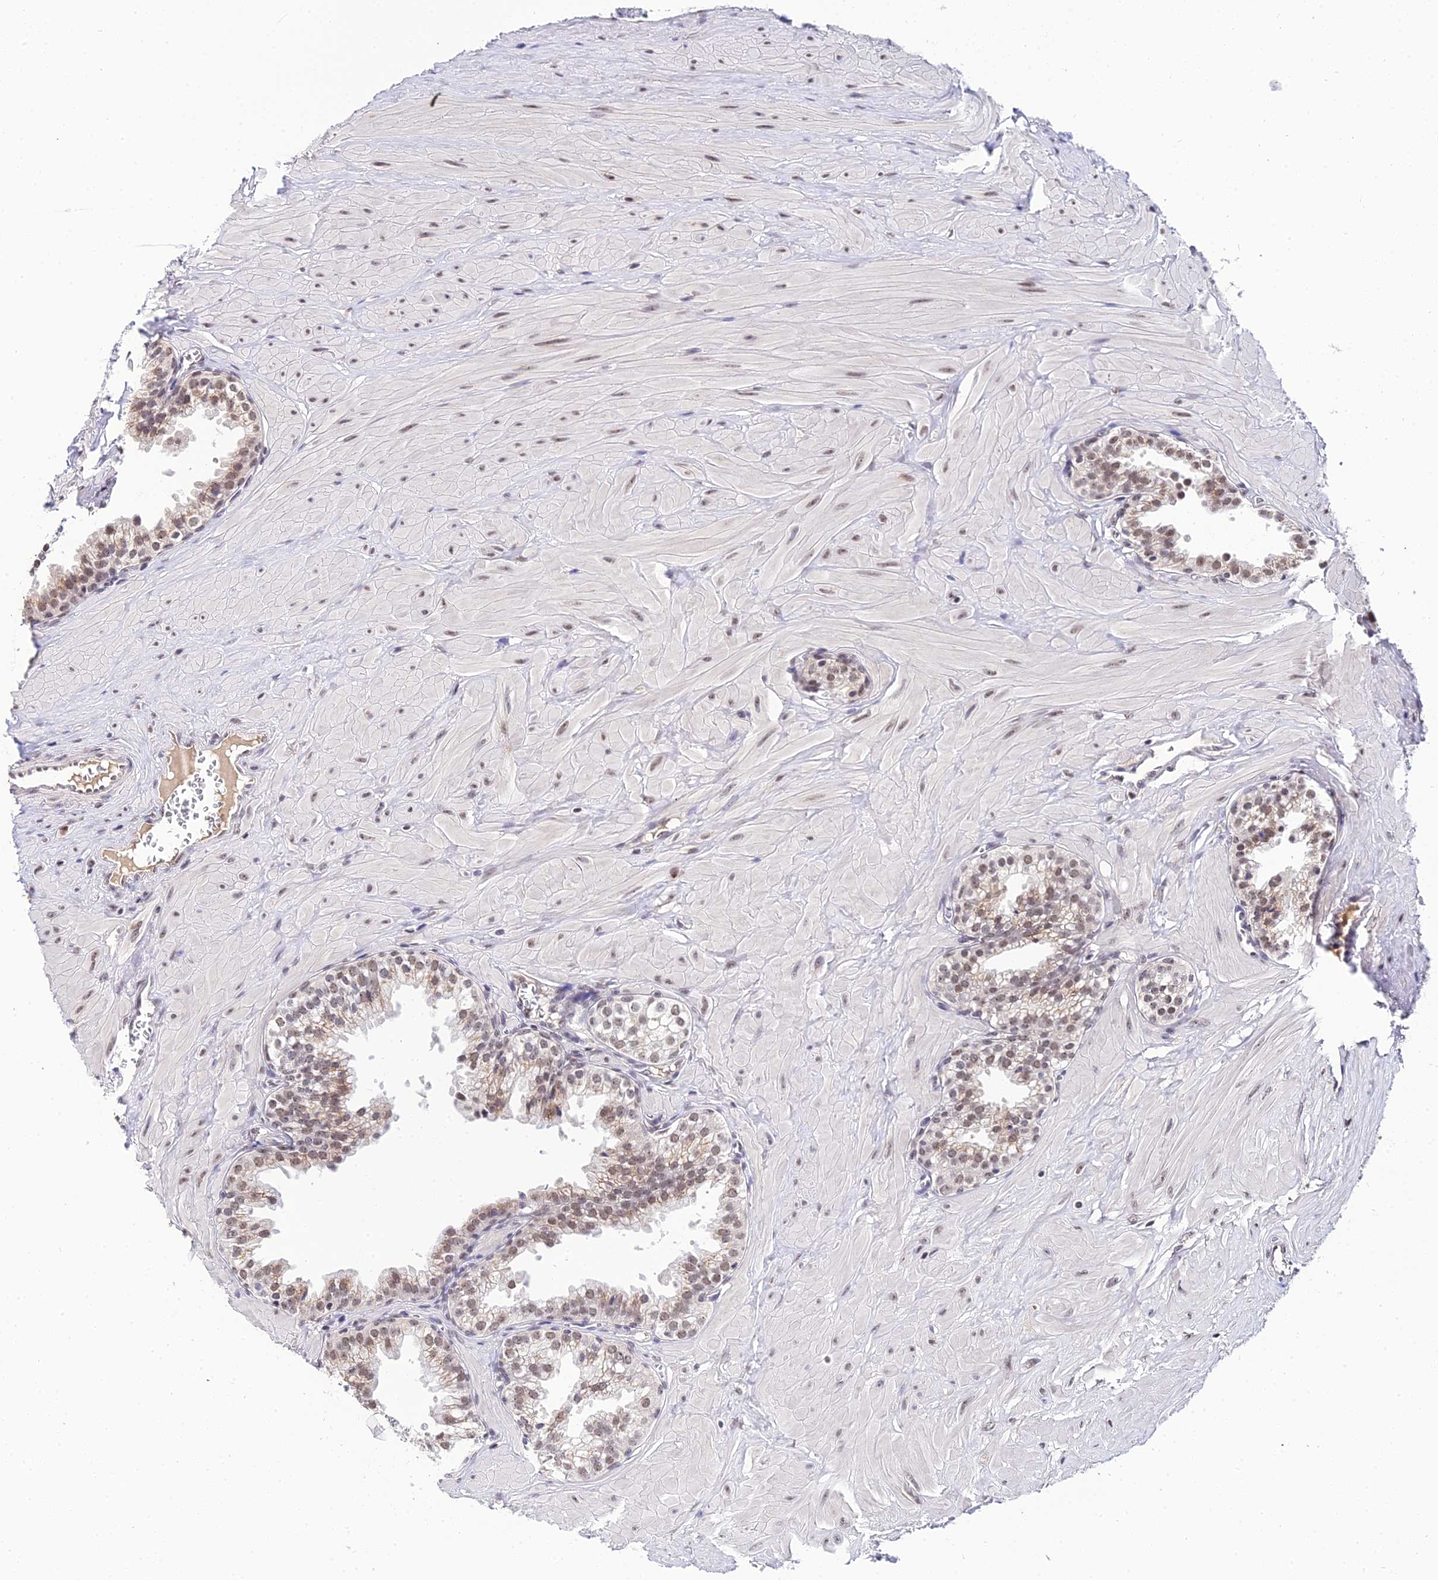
{"staining": {"intensity": "moderate", "quantity": ">75%", "location": "cytoplasmic/membranous,nuclear"}, "tissue": "prostate", "cell_type": "Glandular cells", "image_type": "normal", "snomed": [{"axis": "morphology", "description": "Normal tissue, NOS"}, {"axis": "topography", "description": "Prostate"}, {"axis": "topography", "description": "Peripheral nerve tissue"}], "caption": "Prostate stained with a protein marker demonstrates moderate staining in glandular cells.", "gene": "EXOSC3", "patient": {"sex": "male", "age": 55}}